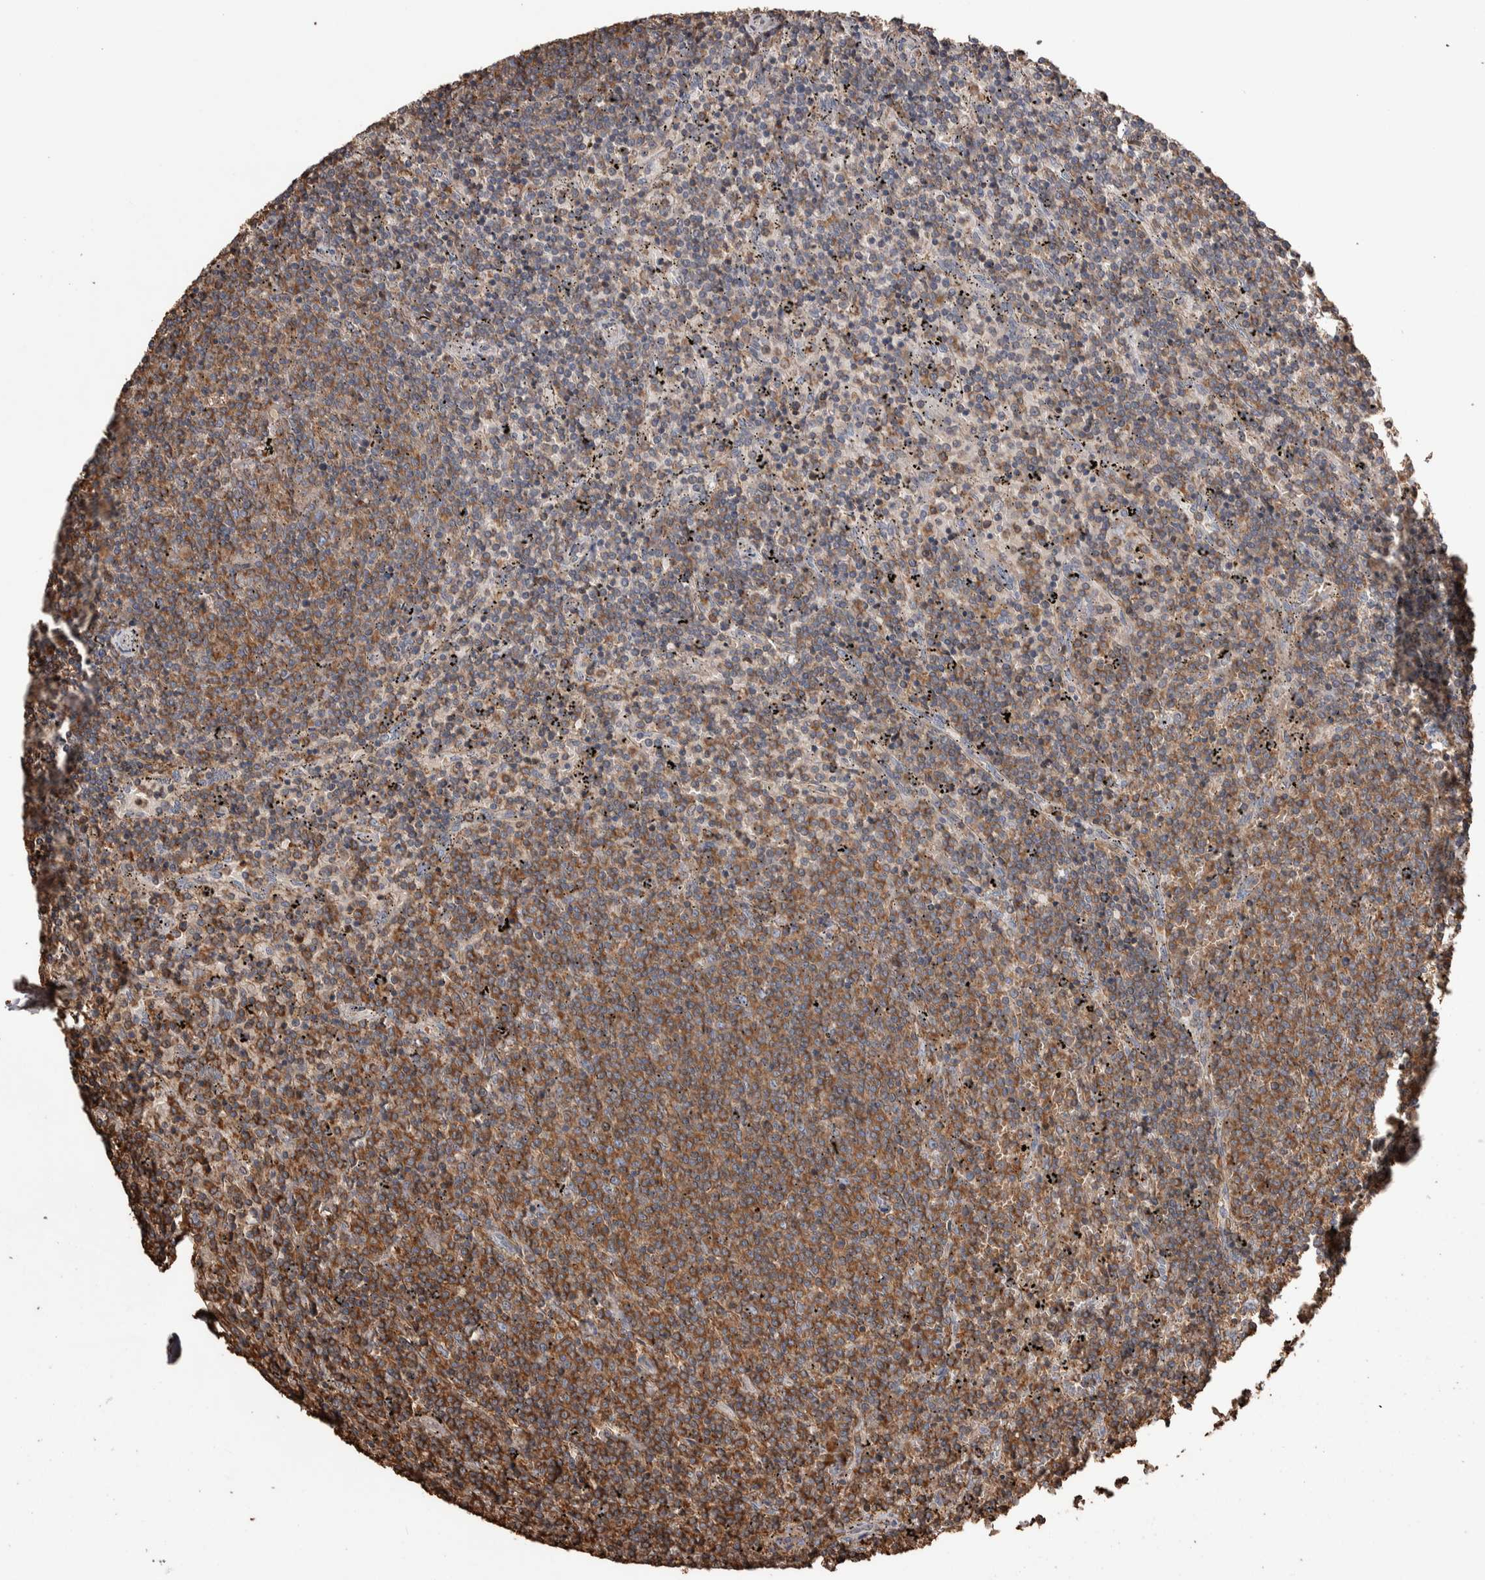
{"staining": {"intensity": "moderate", "quantity": ">75%", "location": "cytoplasmic/membranous"}, "tissue": "lymphoma", "cell_type": "Tumor cells", "image_type": "cancer", "snomed": [{"axis": "morphology", "description": "Malignant lymphoma, non-Hodgkin's type, Low grade"}, {"axis": "topography", "description": "Spleen"}], "caption": "Human lymphoma stained with a protein marker shows moderate staining in tumor cells.", "gene": "ENPP2", "patient": {"sex": "female", "age": 50}}